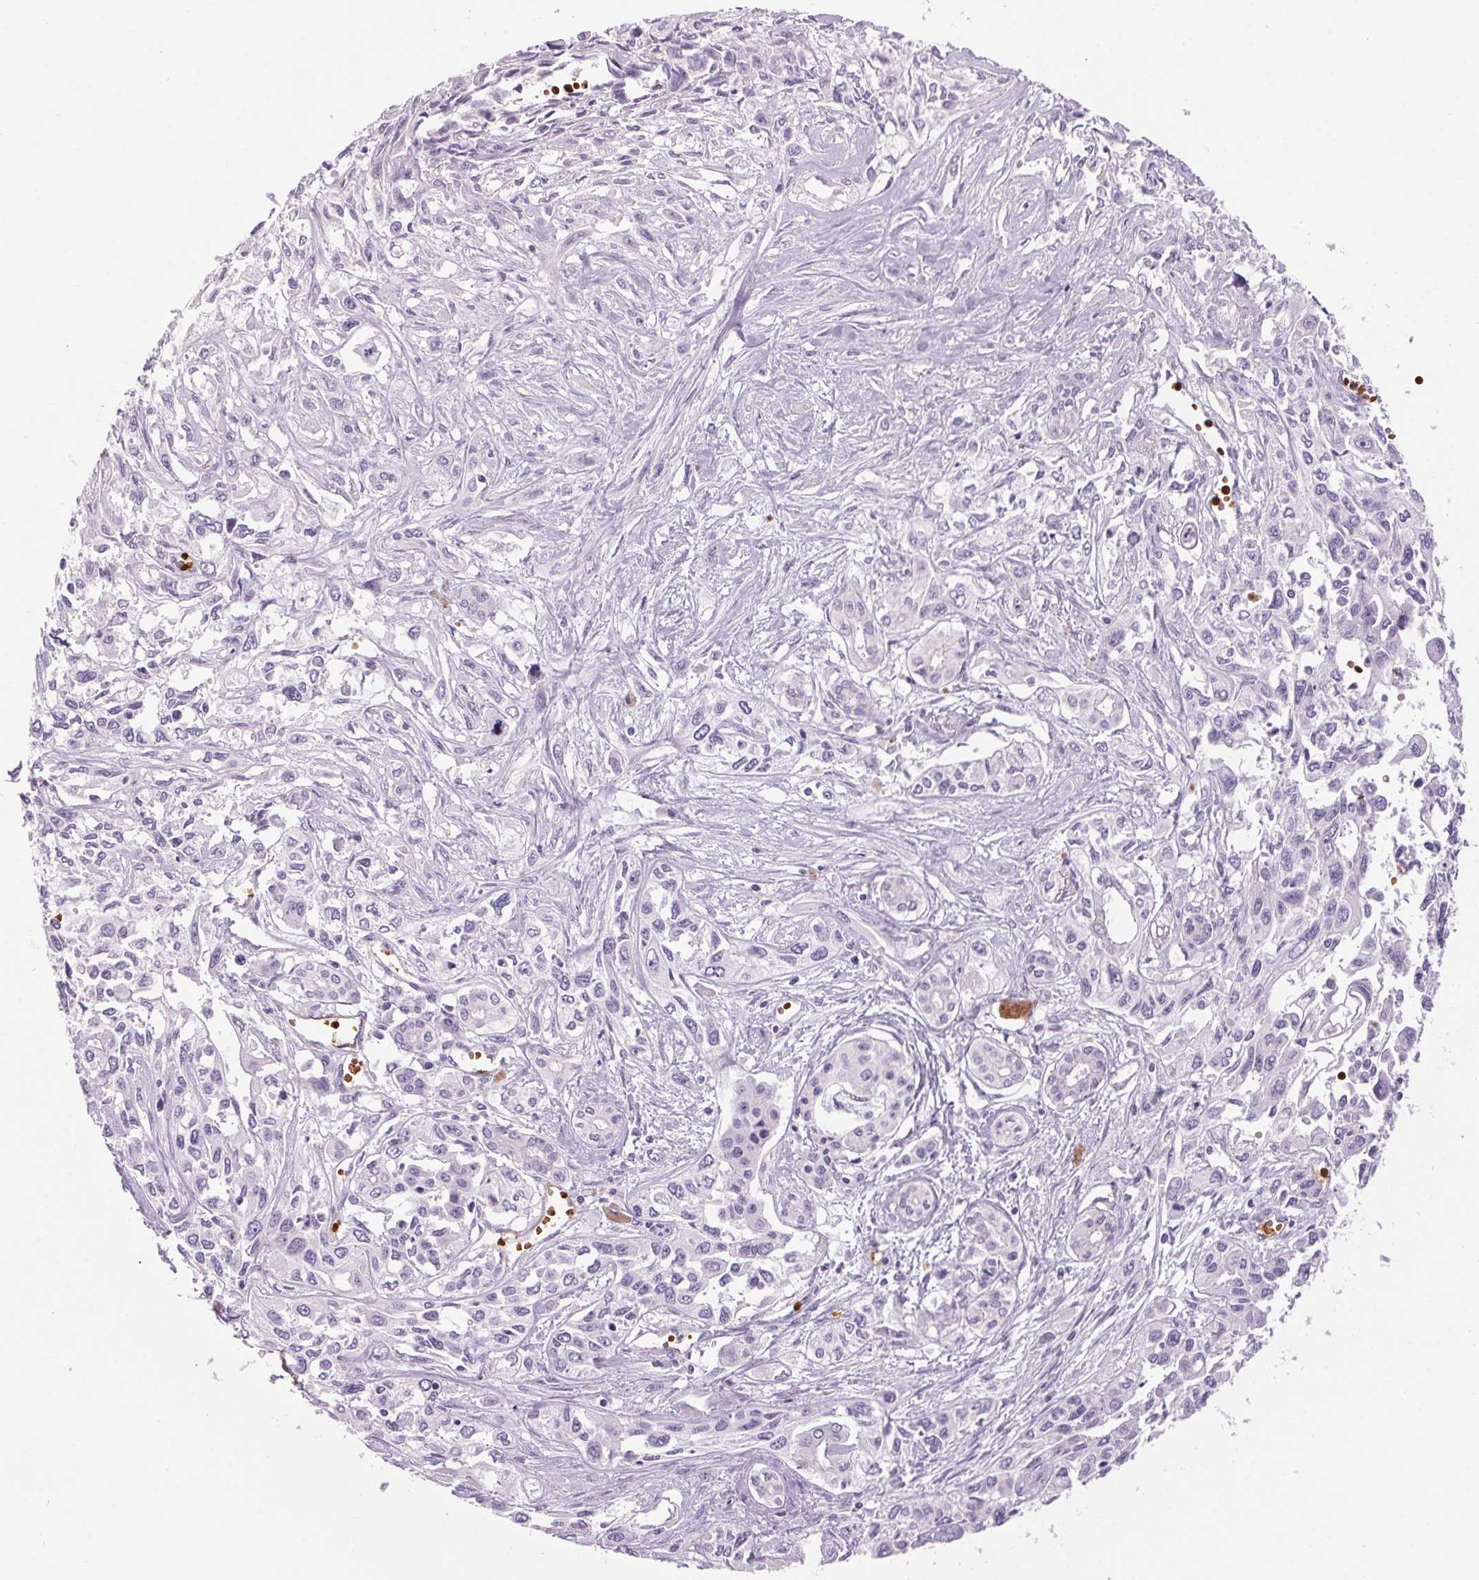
{"staining": {"intensity": "negative", "quantity": "none", "location": "none"}, "tissue": "pancreatic cancer", "cell_type": "Tumor cells", "image_type": "cancer", "snomed": [{"axis": "morphology", "description": "Adenocarcinoma, NOS"}, {"axis": "topography", "description": "Pancreas"}], "caption": "Tumor cells show no significant staining in pancreatic adenocarcinoma. The staining was performed using DAB (3,3'-diaminobenzidine) to visualize the protein expression in brown, while the nuclei were stained in blue with hematoxylin (Magnification: 20x).", "gene": "HBQ1", "patient": {"sex": "female", "age": 55}}